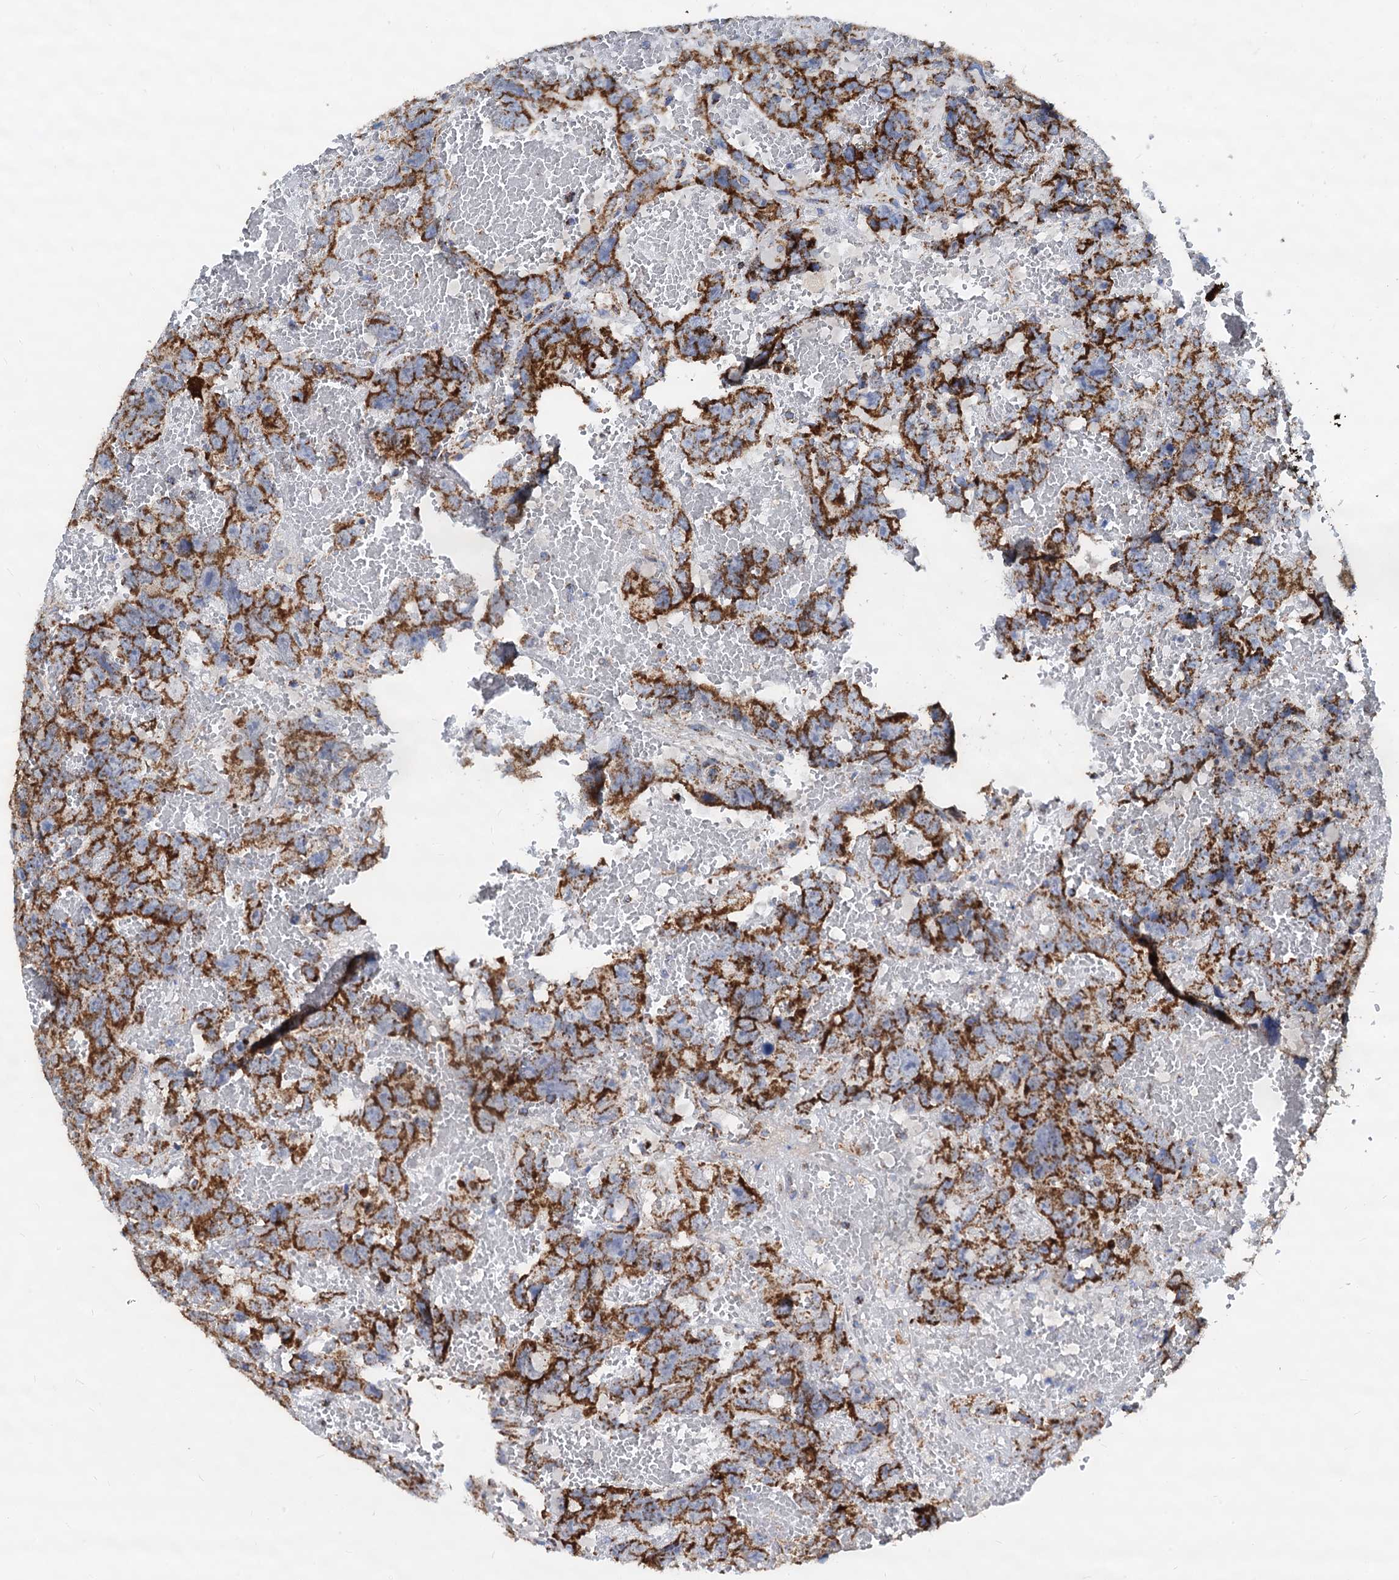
{"staining": {"intensity": "strong", "quantity": ">75%", "location": "cytoplasmic/membranous"}, "tissue": "testis cancer", "cell_type": "Tumor cells", "image_type": "cancer", "snomed": [{"axis": "morphology", "description": "Carcinoma, Embryonal, NOS"}, {"axis": "topography", "description": "Testis"}], "caption": "Protein analysis of testis embryonal carcinoma tissue exhibits strong cytoplasmic/membranous expression in about >75% of tumor cells.", "gene": "TIMM10", "patient": {"sex": "male", "age": 45}}